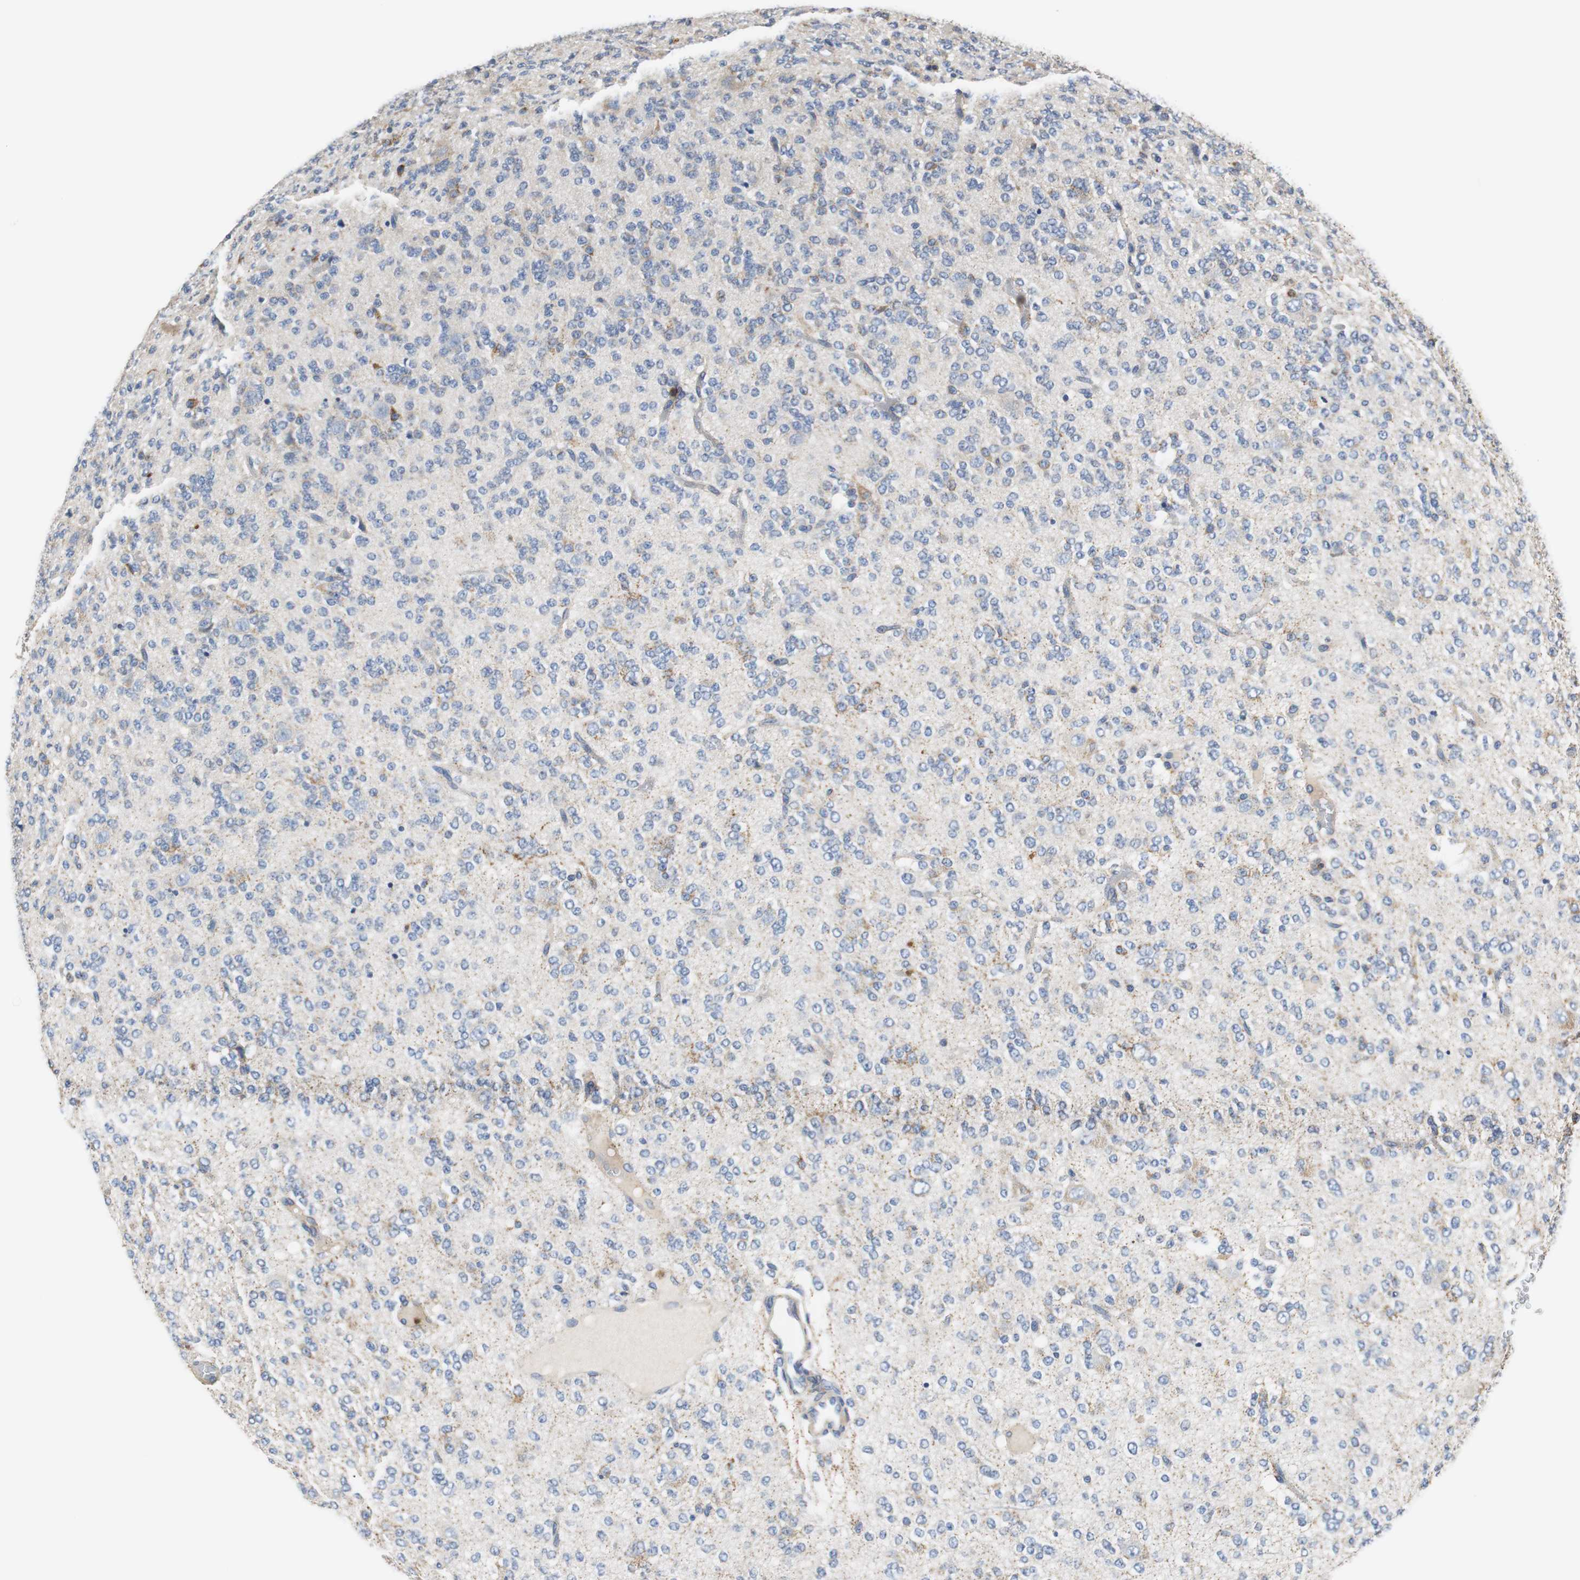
{"staining": {"intensity": "weak", "quantity": "25%-75%", "location": "cytoplasmic/membranous"}, "tissue": "glioma", "cell_type": "Tumor cells", "image_type": "cancer", "snomed": [{"axis": "morphology", "description": "Glioma, malignant, Low grade"}, {"axis": "topography", "description": "Brain"}], "caption": "A low amount of weak cytoplasmic/membranous expression is present in about 25%-75% of tumor cells in malignant glioma (low-grade) tissue.", "gene": "VAMP8", "patient": {"sex": "male", "age": 38}}